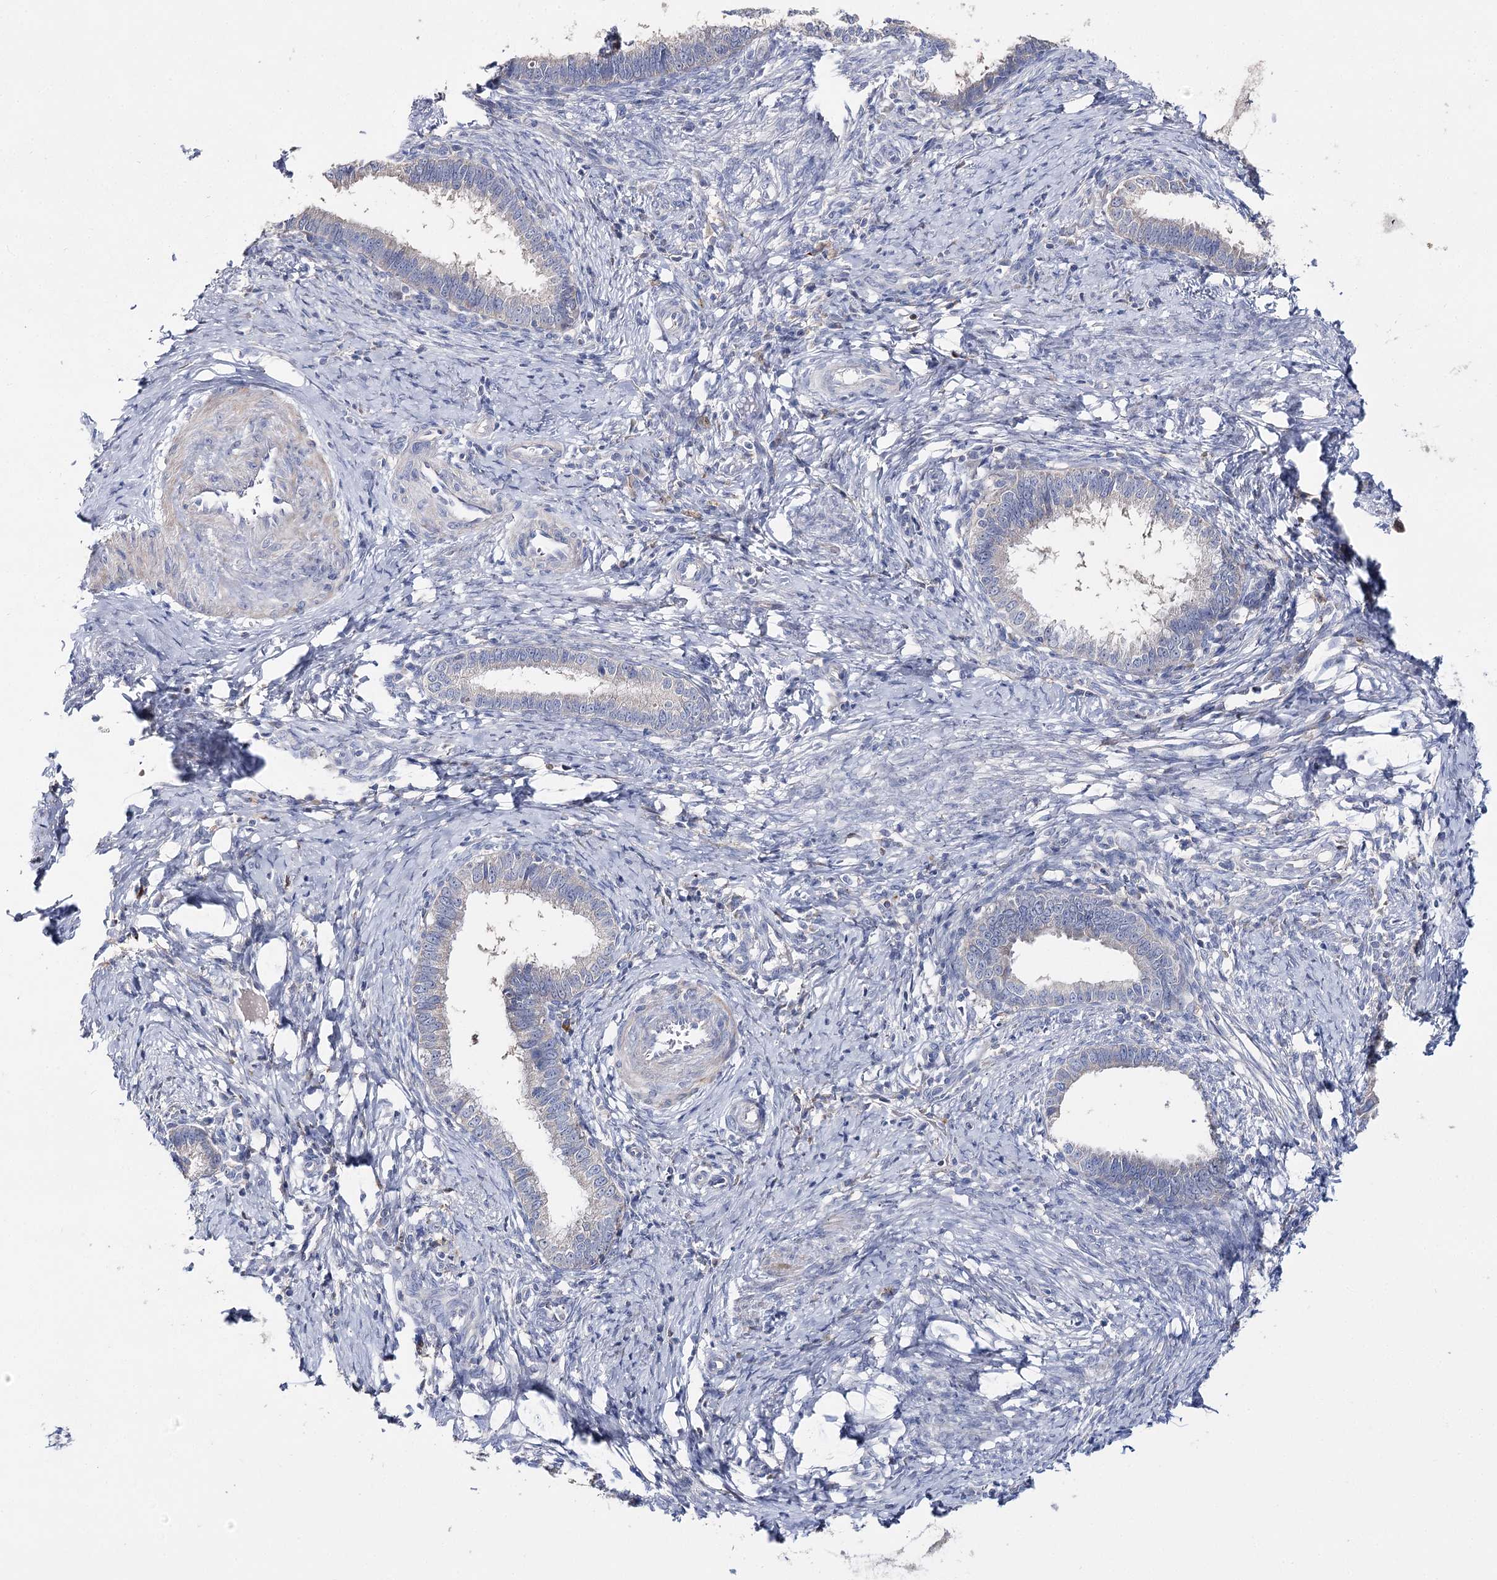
{"staining": {"intensity": "negative", "quantity": "none", "location": "none"}, "tissue": "cervical cancer", "cell_type": "Tumor cells", "image_type": "cancer", "snomed": [{"axis": "morphology", "description": "Adenocarcinoma, NOS"}, {"axis": "topography", "description": "Cervix"}], "caption": "High magnification brightfield microscopy of cervical cancer (adenocarcinoma) stained with DAB (3,3'-diaminobenzidine) (brown) and counterstained with hematoxylin (blue): tumor cells show no significant expression.", "gene": "NRAP", "patient": {"sex": "female", "age": 36}}